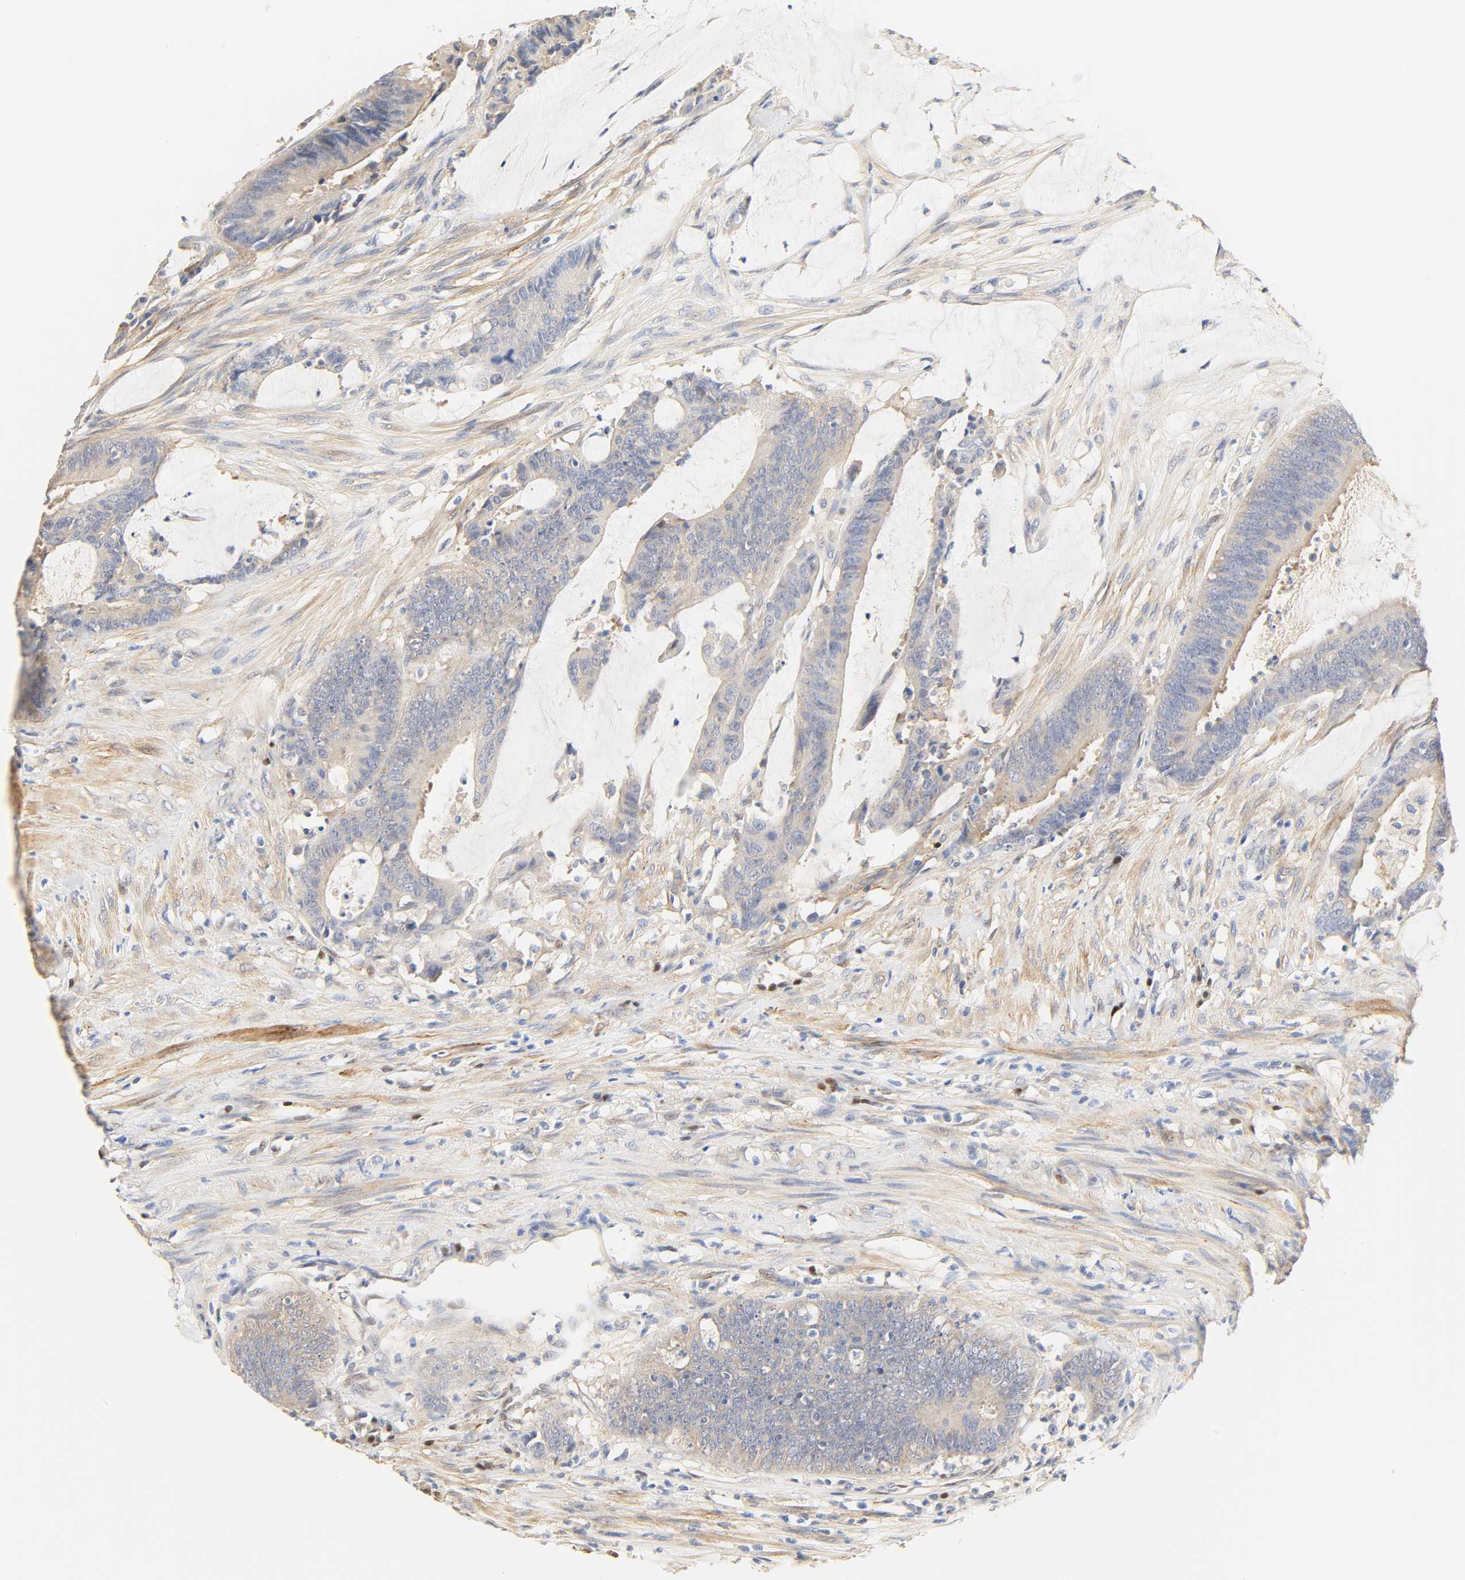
{"staining": {"intensity": "negative", "quantity": "none", "location": "none"}, "tissue": "colorectal cancer", "cell_type": "Tumor cells", "image_type": "cancer", "snomed": [{"axis": "morphology", "description": "Adenocarcinoma, NOS"}, {"axis": "topography", "description": "Rectum"}], "caption": "Tumor cells are negative for brown protein staining in colorectal cancer.", "gene": "BORCS8-MEF2B", "patient": {"sex": "female", "age": 66}}